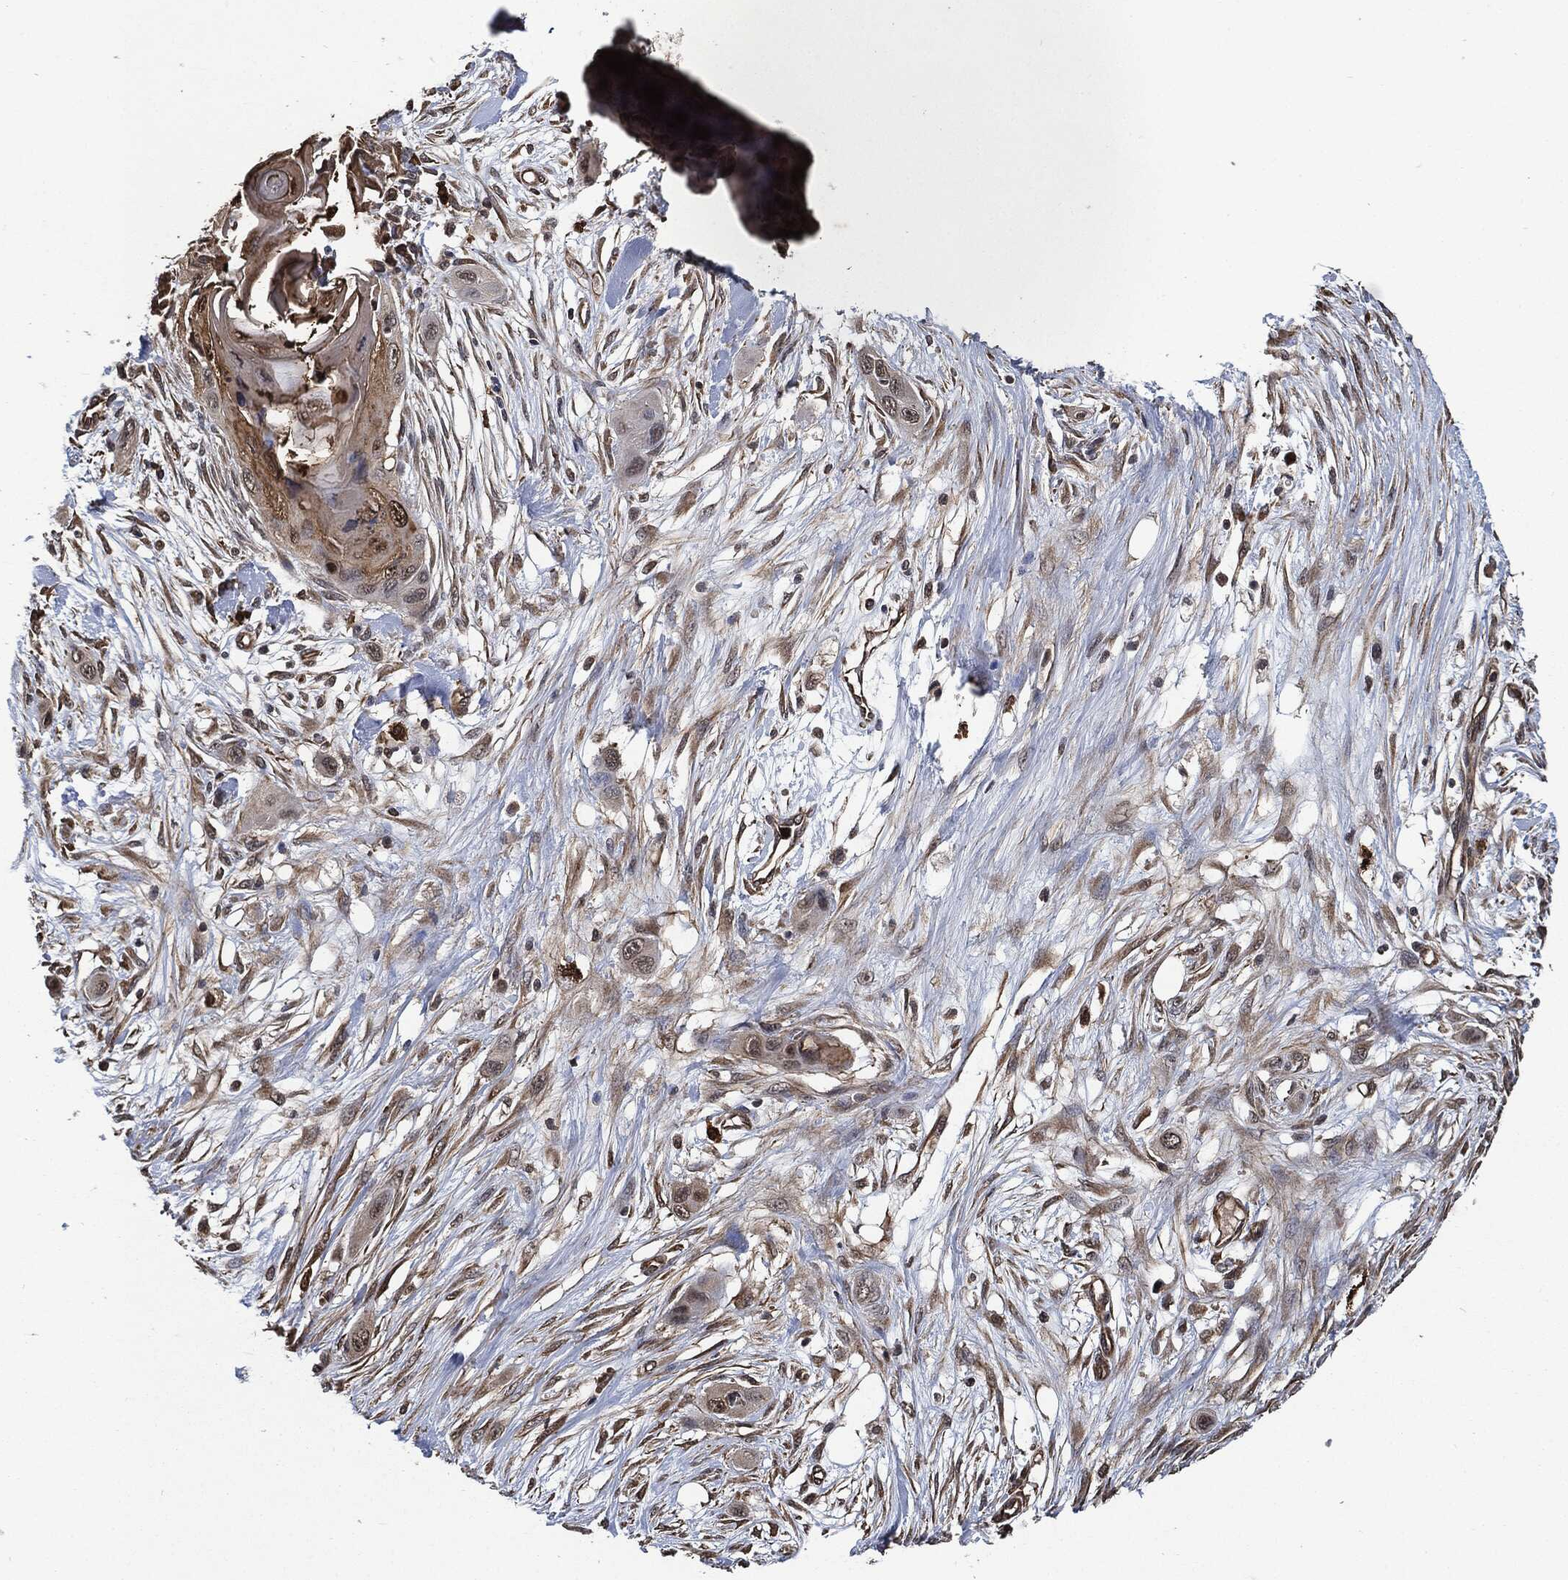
{"staining": {"intensity": "moderate", "quantity": "<25%", "location": "nuclear"}, "tissue": "skin cancer", "cell_type": "Tumor cells", "image_type": "cancer", "snomed": [{"axis": "morphology", "description": "Squamous cell carcinoma, NOS"}, {"axis": "topography", "description": "Skin"}], "caption": "Immunohistochemical staining of skin cancer (squamous cell carcinoma) demonstrates low levels of moderate nuclear expression in approximately <25% of tumor cells.", "gene": "S100A9", "patient": {"sex": "male", "age": 79}}